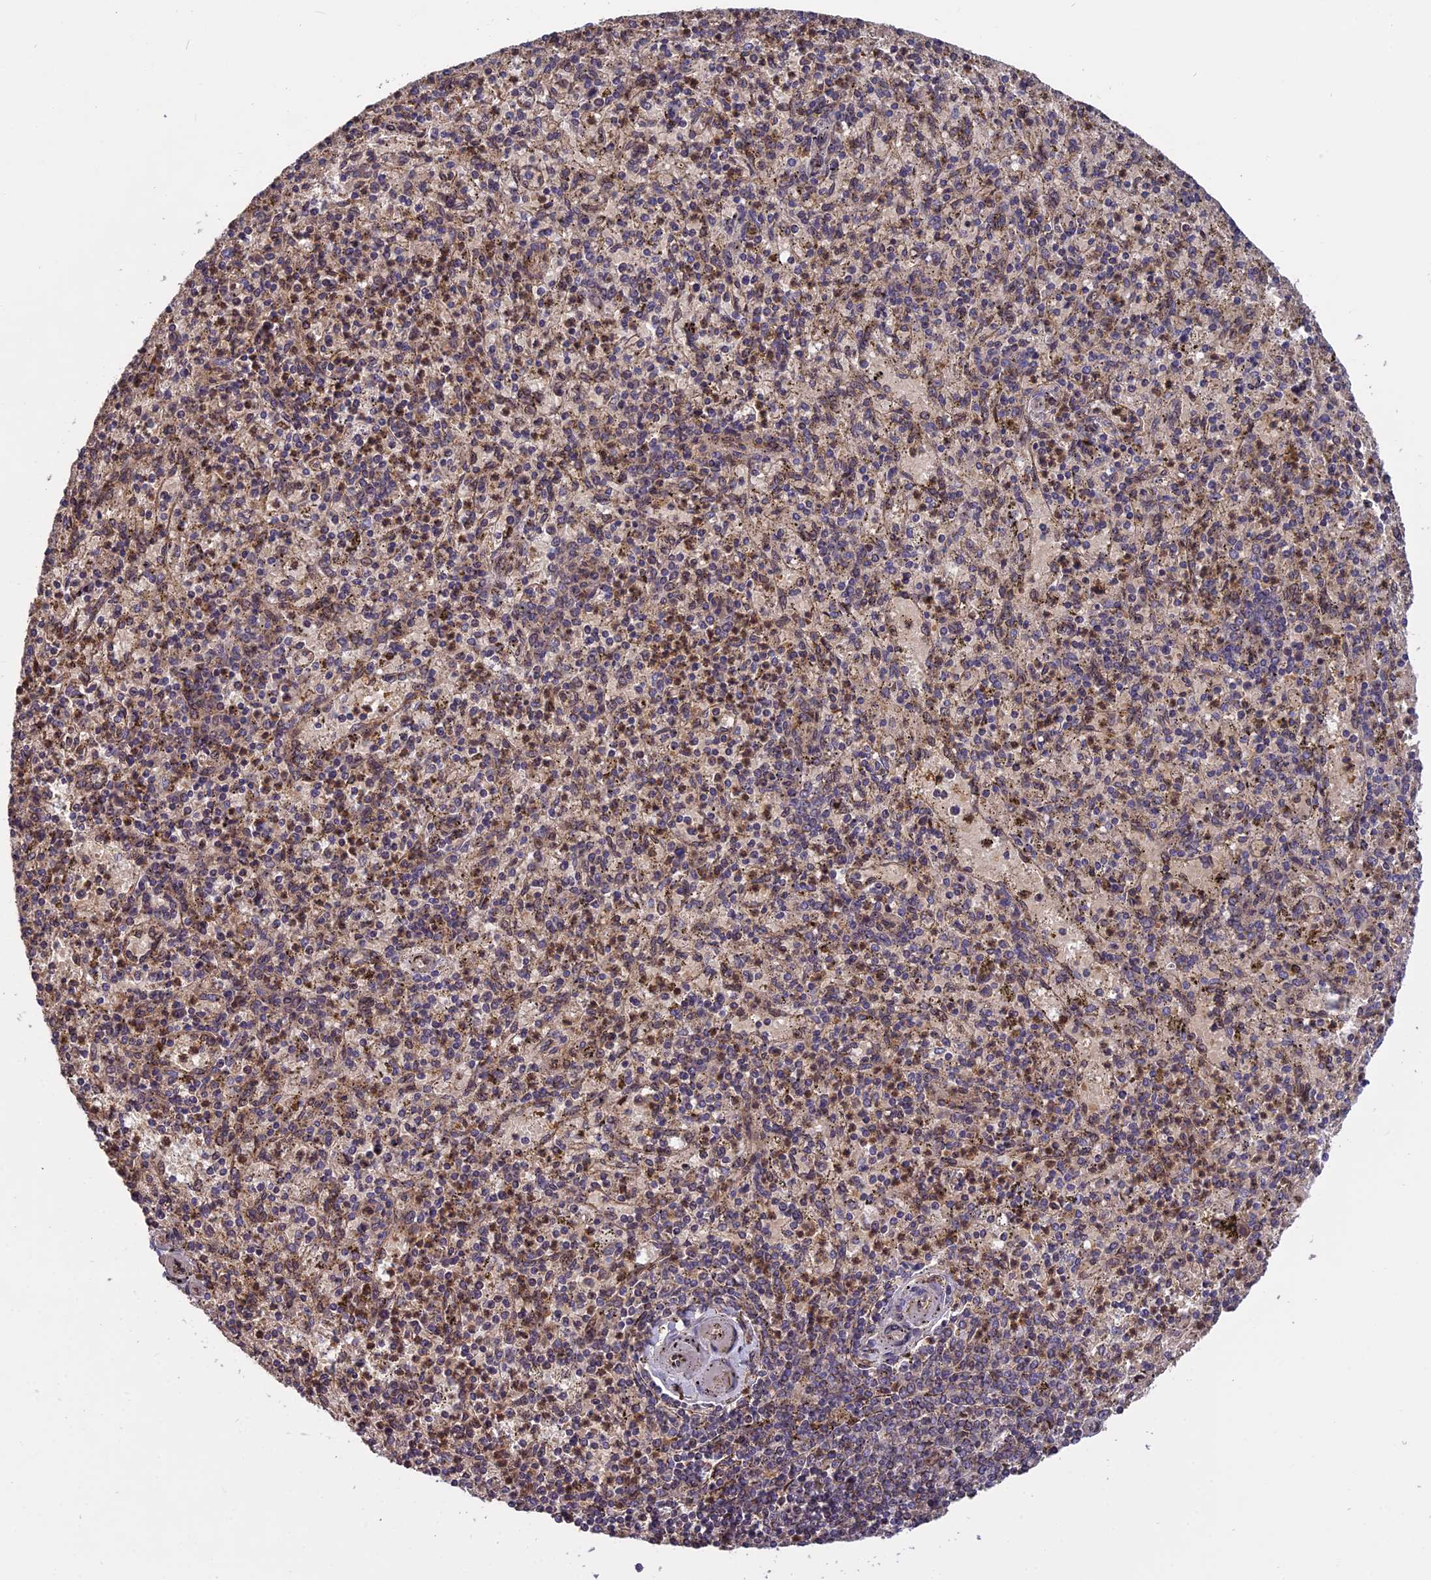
{"staining": {"intensity": "moderate", "quantity": "<25%", "location": "cytoplasmic/membranous"}, "tissue": "spleen", "cell_type": "Cells in red pulp", "image_type": "normal", "snomed": [{"axis": "morphology", "description": "Normal tissue, NOS"}, {"axis": "topography", "description": "Spleen"}], "caption": "Moderate cytoplasmic/membranous expression is appreciated in about <25% of cells in red pulp in unremarkable spleen. (brown staining indicates protein expression, while blue staining denotes nuclei).", "gene": "CHMP2A", "patient": {"sex": "male", "age": 72}}